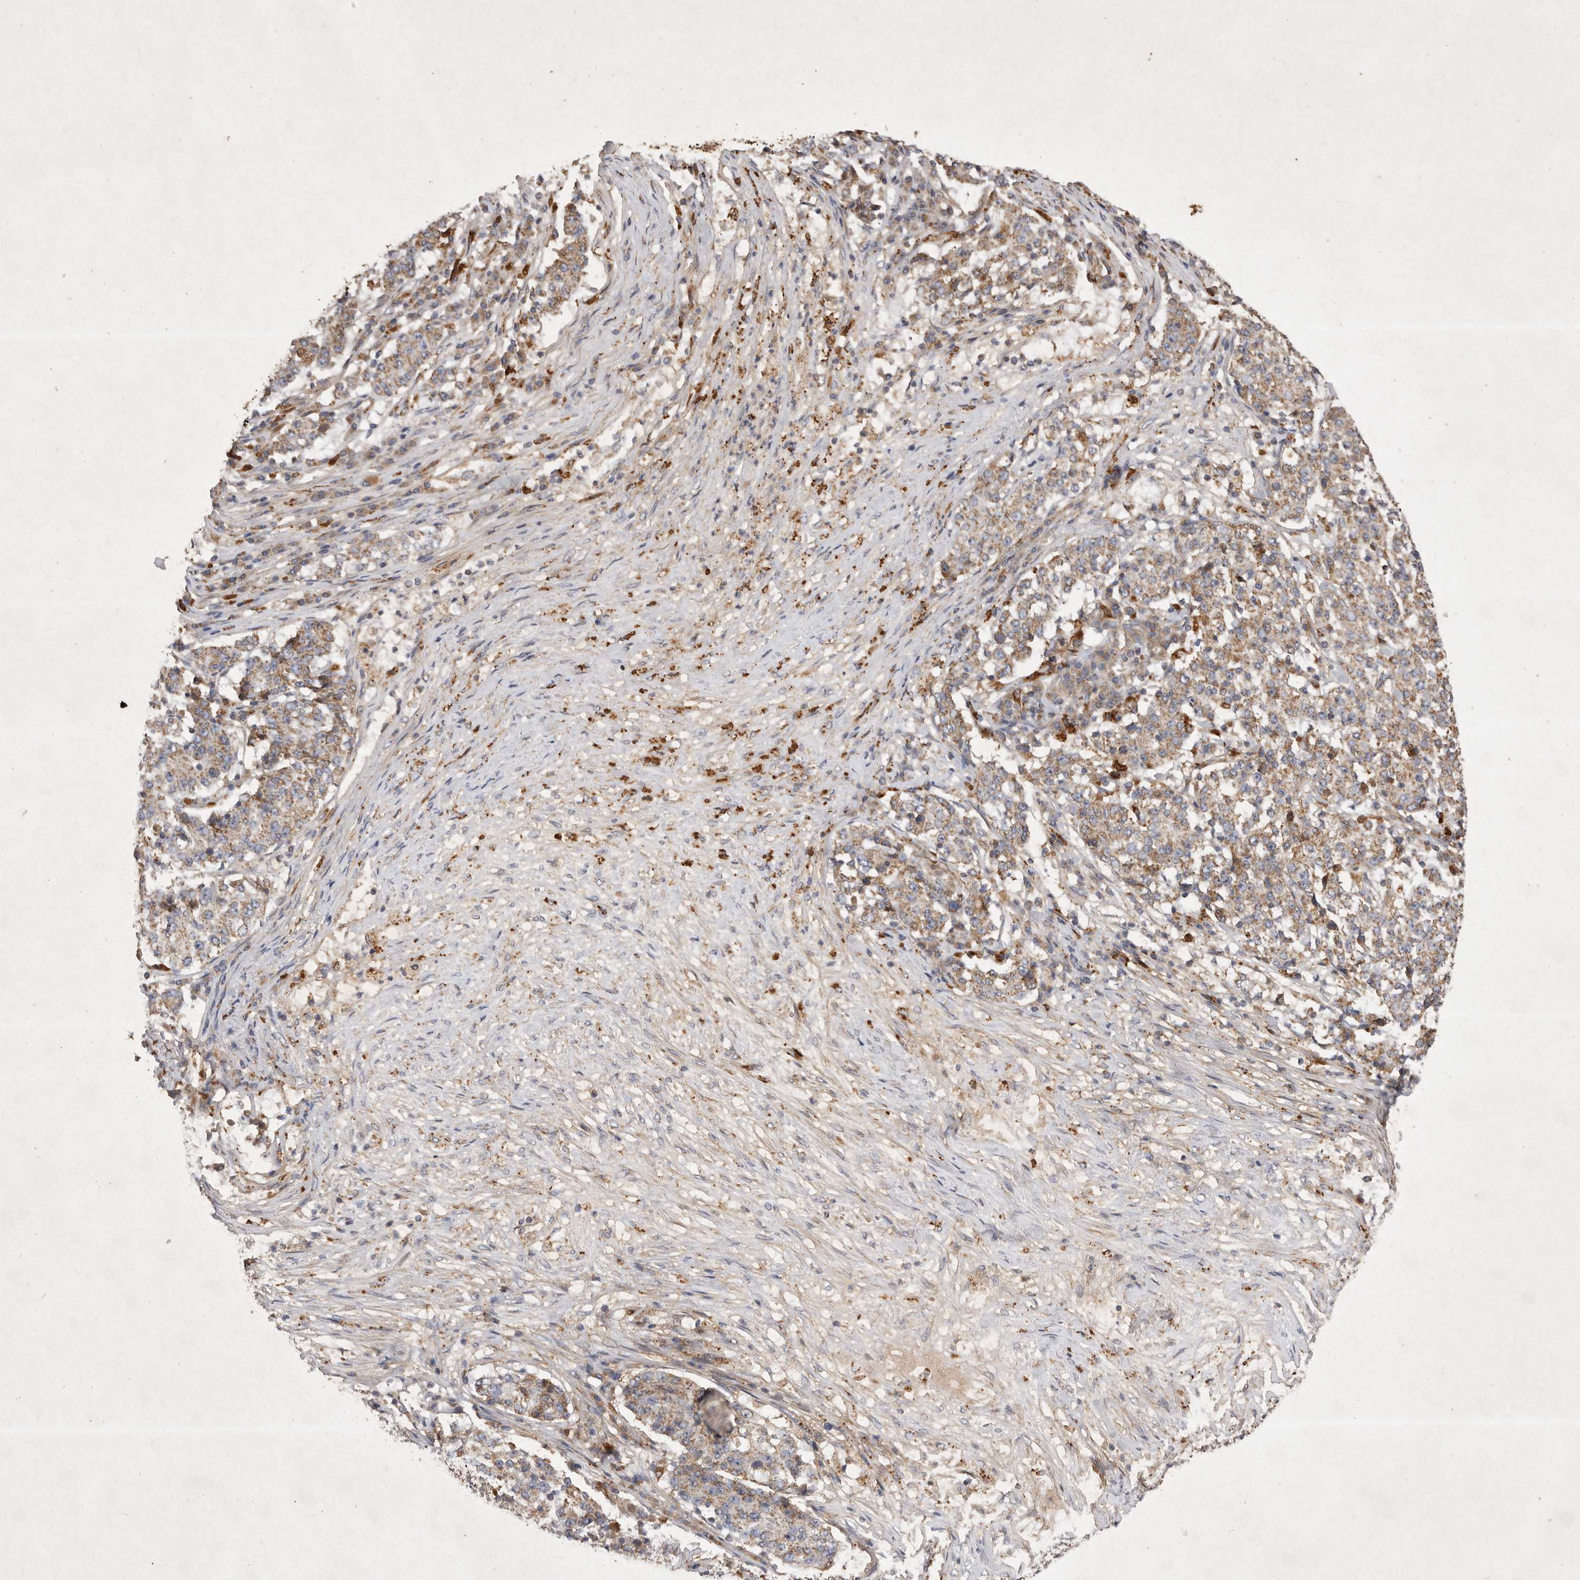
{"staining": {"intensity": "moderate", "quantity": ">75%", "location": "cytoplasmic/membranous"}, "tissue": "stomach cancer", "cell_type": "Tumor cells", "image_type": "cancer", "snomed": [{"axis": "morphology", "description": "Adenocarcinoma, NOS"}, {"axis": "topography", "description": "Stomach"}], "caption": "DAB (3,3'-diaminobenzidine) immunohistochemical staining of stomach cancer (adenocarcinoma) displays moderate cytoplasmic/membranous protein staining in approximately >75% of tumor cells.", "gene": "MRPL41", "patient": {"sex": "male", "age": 59}}